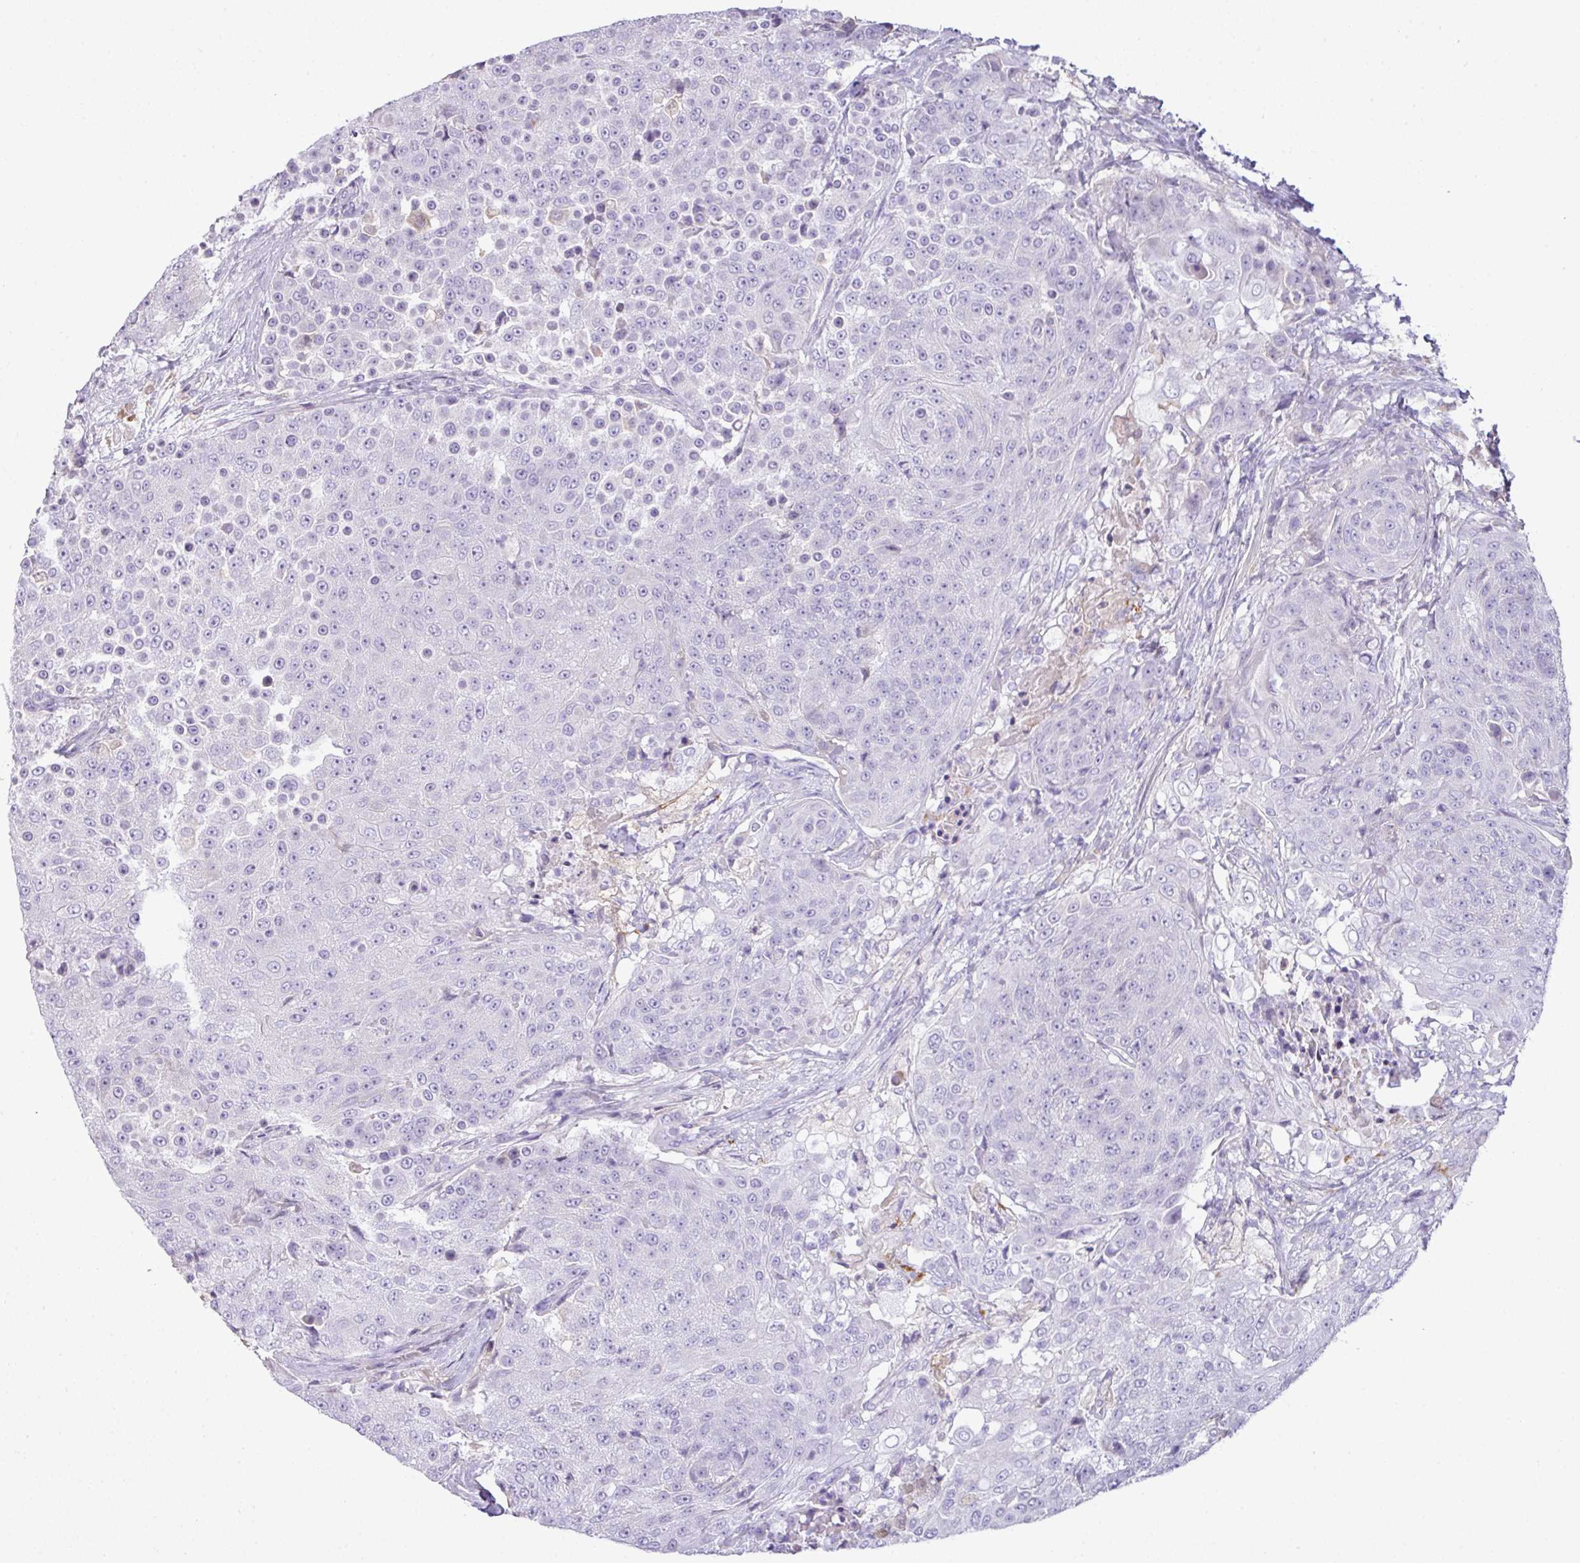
{"staining": {"intensity": "negative", "quantity": "none", "location": "none"}, "tissue": "urothelial cancer", "cell_type": "Tumor cells", "image_type": "cancer", "snomed": [{"axis": "morphology", "description": "Urothelial carcinoma, High grade"}, {"axis": "topography", "description": "Urinary bladder"}], "caption": "This is an immunohistochemistry (IHC) histopathology image of human urothelial carcinoma (high-grade). There is no positivity in tumor cells.", "gene": "OR6C6", "patient": {"sex": "female", "age": 63}}